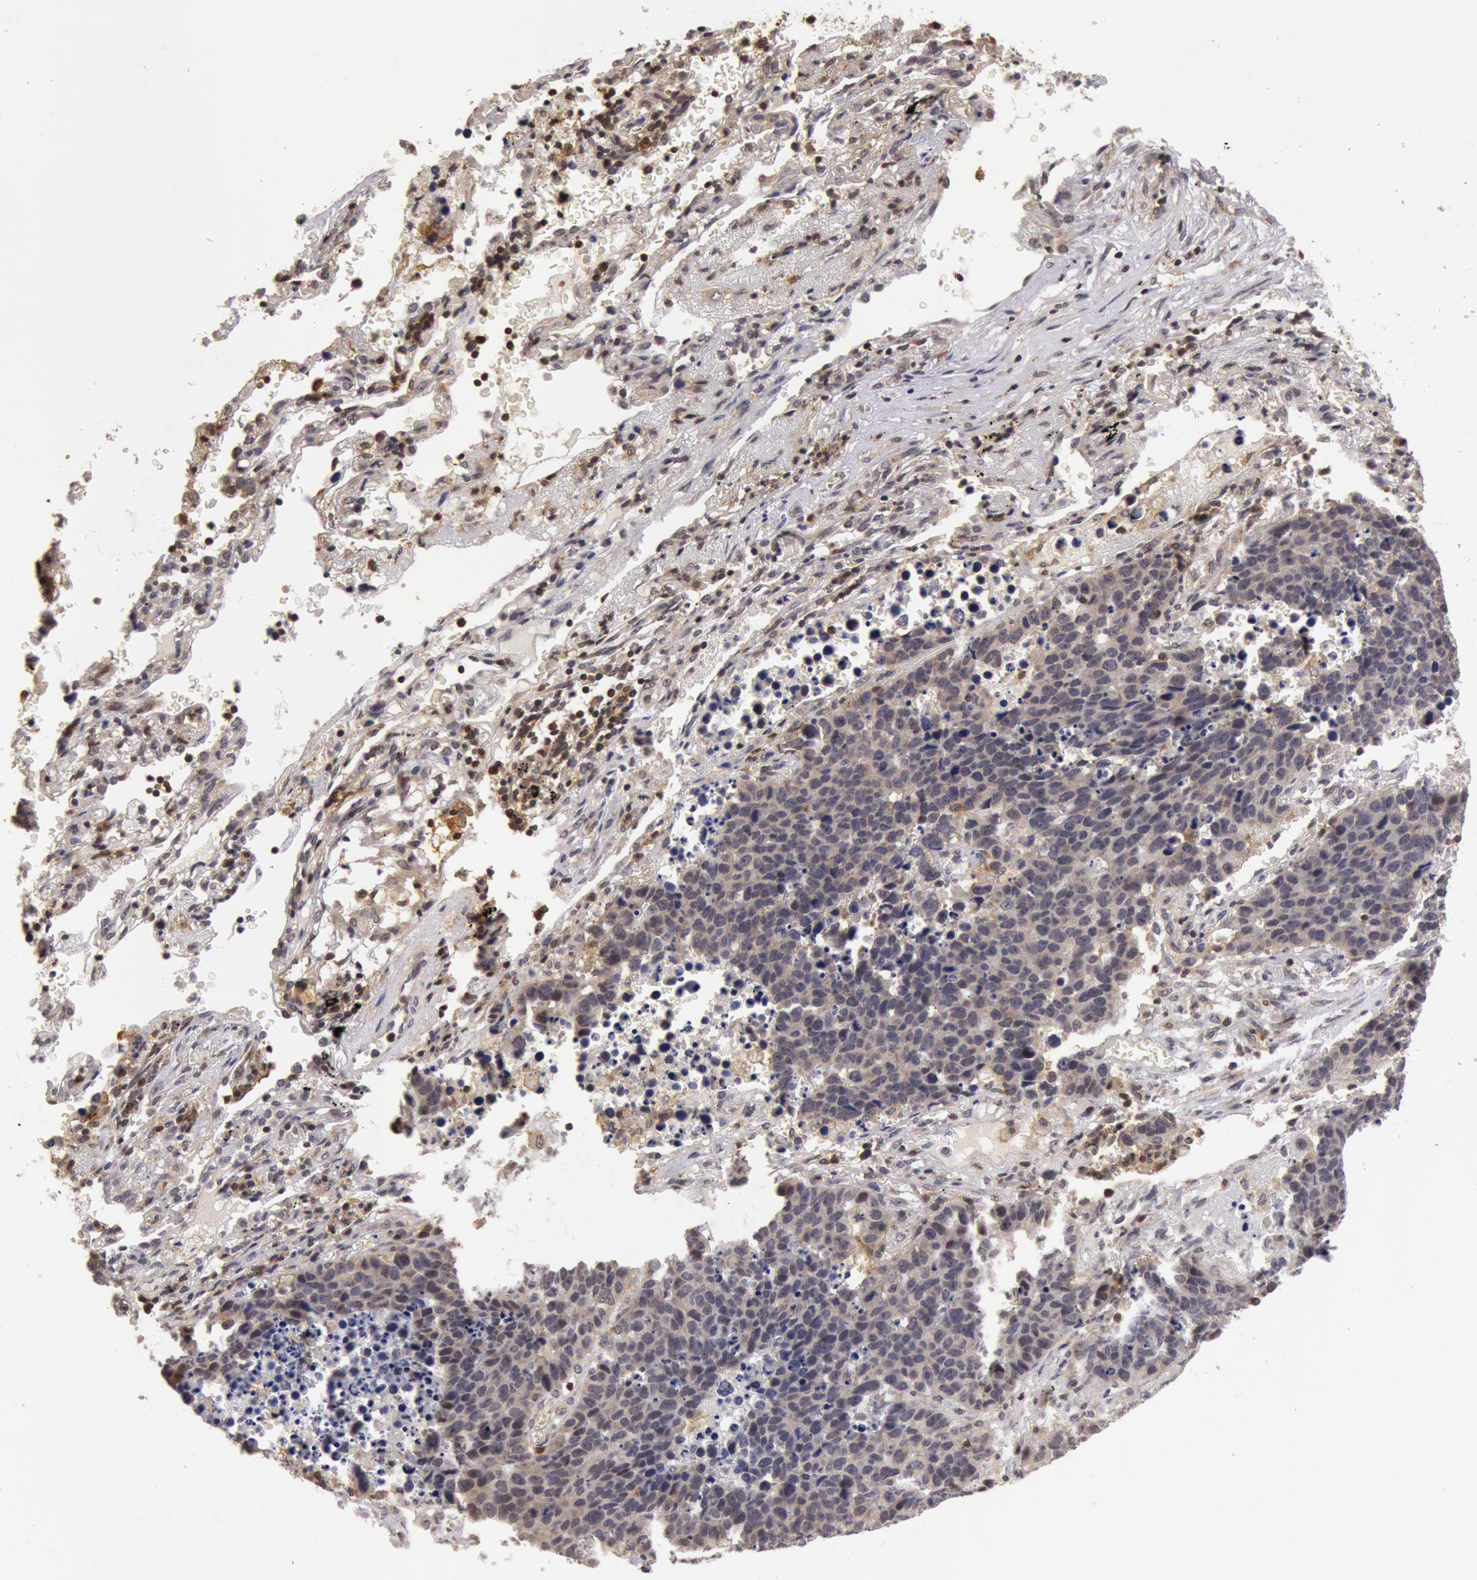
{"staining": {"intensity": "negative", "quantity": "none", "location": "none"}, "tissue": "lung cancer", "cell_type": "Tumor cells", "image_type": "cancer", "snomed": [{"axis": "morphology", "description": "Carcinoid, malignant, NOS"}, {"axis": "topography", "description": "Lung"}], "caption": "Tumor cells are negative for brown protein staining in lung malignant carcinoid.", "gene": "ZNF350", "patient": {"sex": "male", "age": 60}}